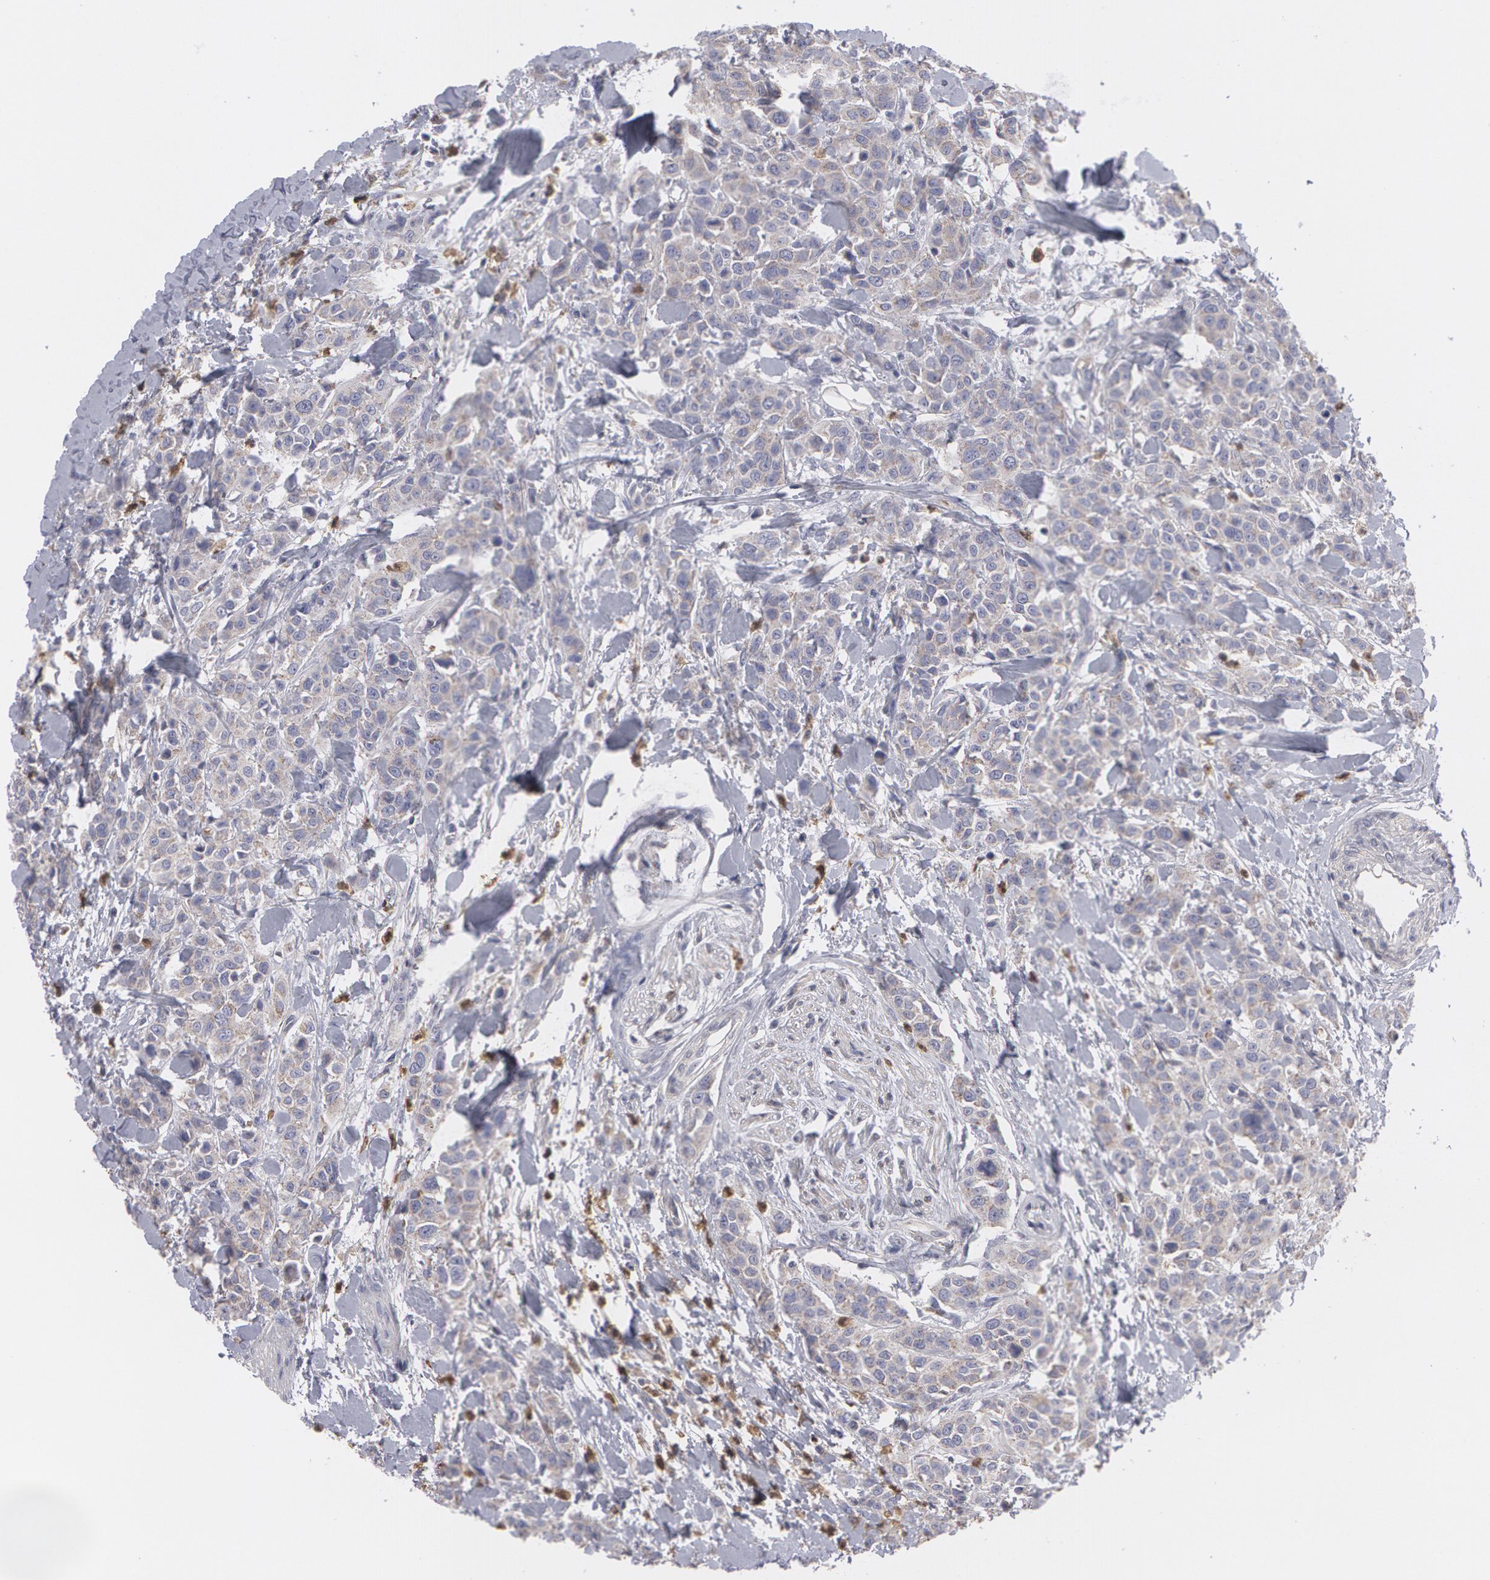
{"staining": {"intensity": "weak", "quantity": ">75%", "location": "cytoplasmic/membranous"}, "tissue": "urothelial cancer", "cell_type": "Tumor cells", "image_type": "cancer", "snomed": [{"axis": "morphology", "description": "Urothelial carcinoma, High grade"}, {"axis": "topography", "description": "Urinary bladder"}], "caption": "A photomicrograph of high-grade urothelial carcinoma stained for a protein shows weak cytoplasmic/membranous brown staining in tumor cells. Immunohistochemistry (ihc) stains the protein in brown and the nuclei are stained blue.", "gene": "CAT", "patient": {"sex": "male", "age": 56}}